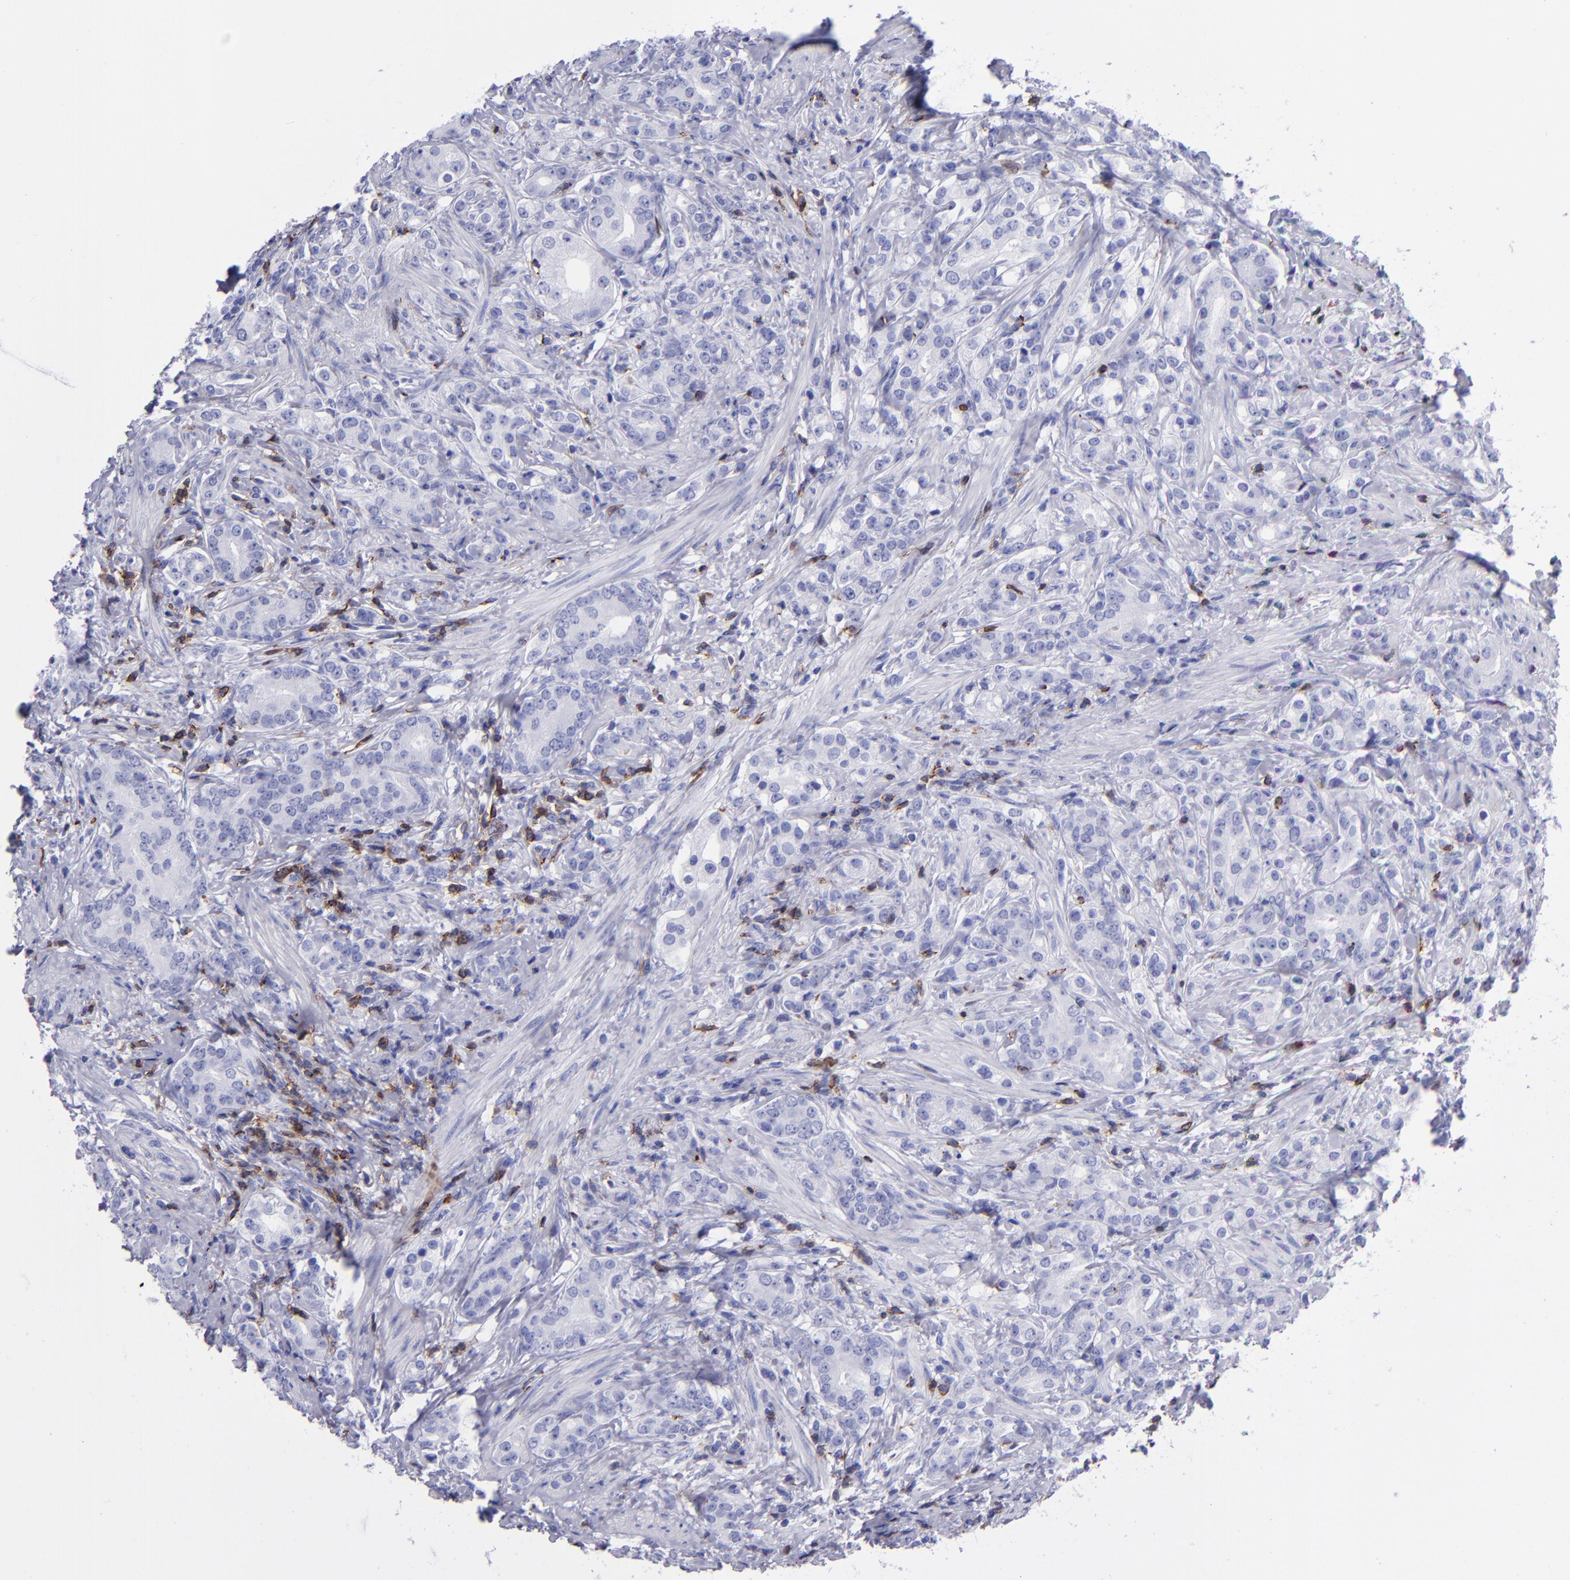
{"staining": {"intensity": "negative", "quantity": "none", "location": "none"}, "tissue": "prostate cancer", "cell_type": "Tumor cells", "image_type": "cancer", "snomed": [{"axis": "morphology", "description": "Adenocarcinoma, Medium grade"}, {"axis": "topography", "description": "Prostate"}], "caption": "Image shows no protein positivity in tumor cells of prostate adenocarcinoma (medium-grade) tissue. The staining is performed using DAB brown chromogen with nuclei counter-stained in using hematoxylin.", "gene": "CD6", "patient": {"sex": "male", "age": 59}}